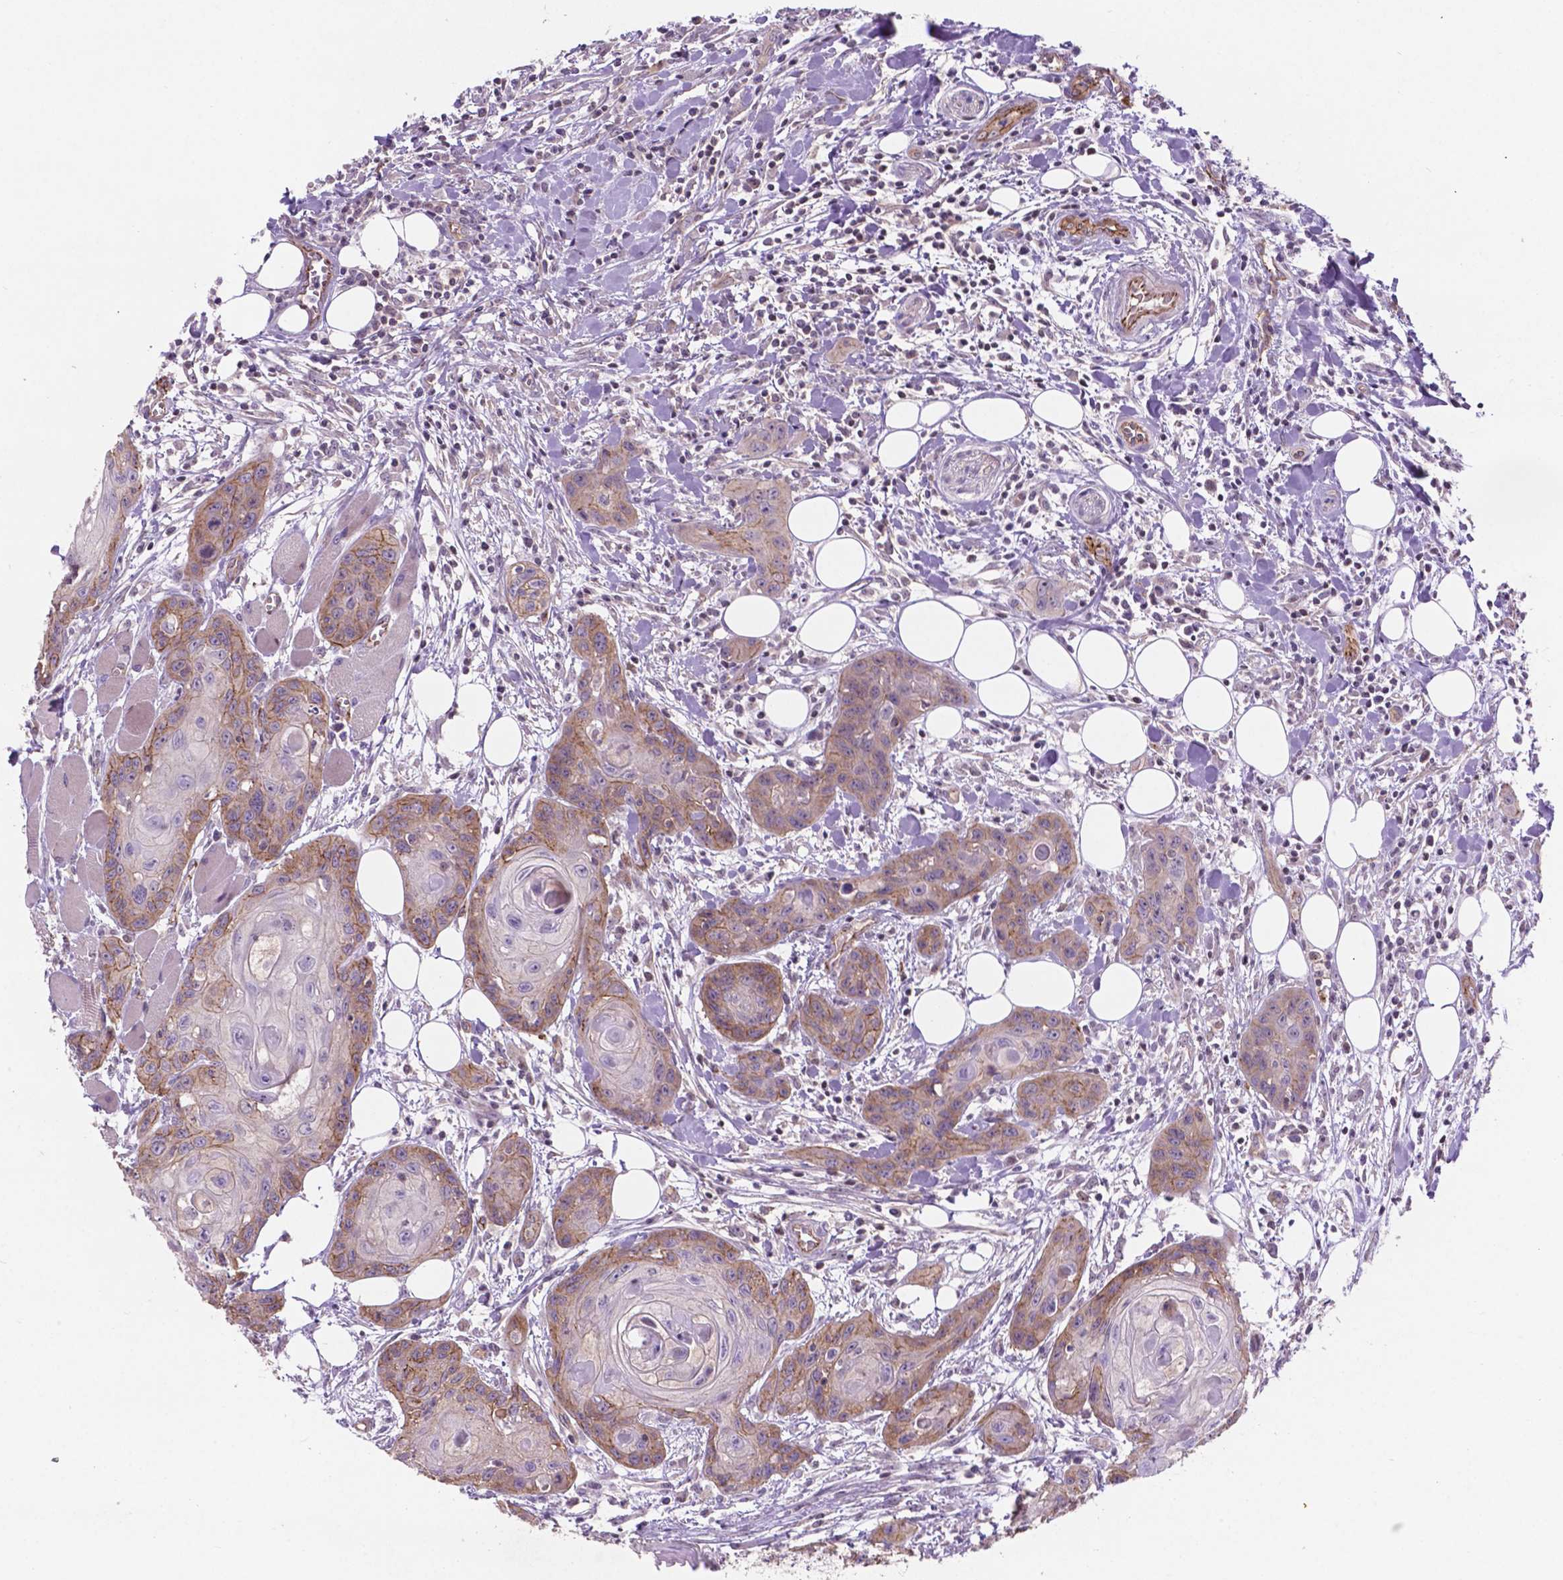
{"staining": {"intensity": "moderate", "quantity": "<25%", "location": "cytoplasmic/membranous"}, "tissue": "head and neck cancer", "cell_type": "Tumor cells", "image_type": "cancer", "snomed": [{"axis": "morphology", "description": "Squamous cell carcinoma, NOS"}, {"axis": "topography", "description": "Oral tissue"}, {"axis": "topography", "description": "Head-Neck"}], "caption": "Head and neck cancer stained for a protein (brown) exhibits moderate cytoplasmic/membranous positive staining in approximately <25% of tumor cells.", "gene": "ARL5C", "patient": {"sex": "male", "age": 58}}